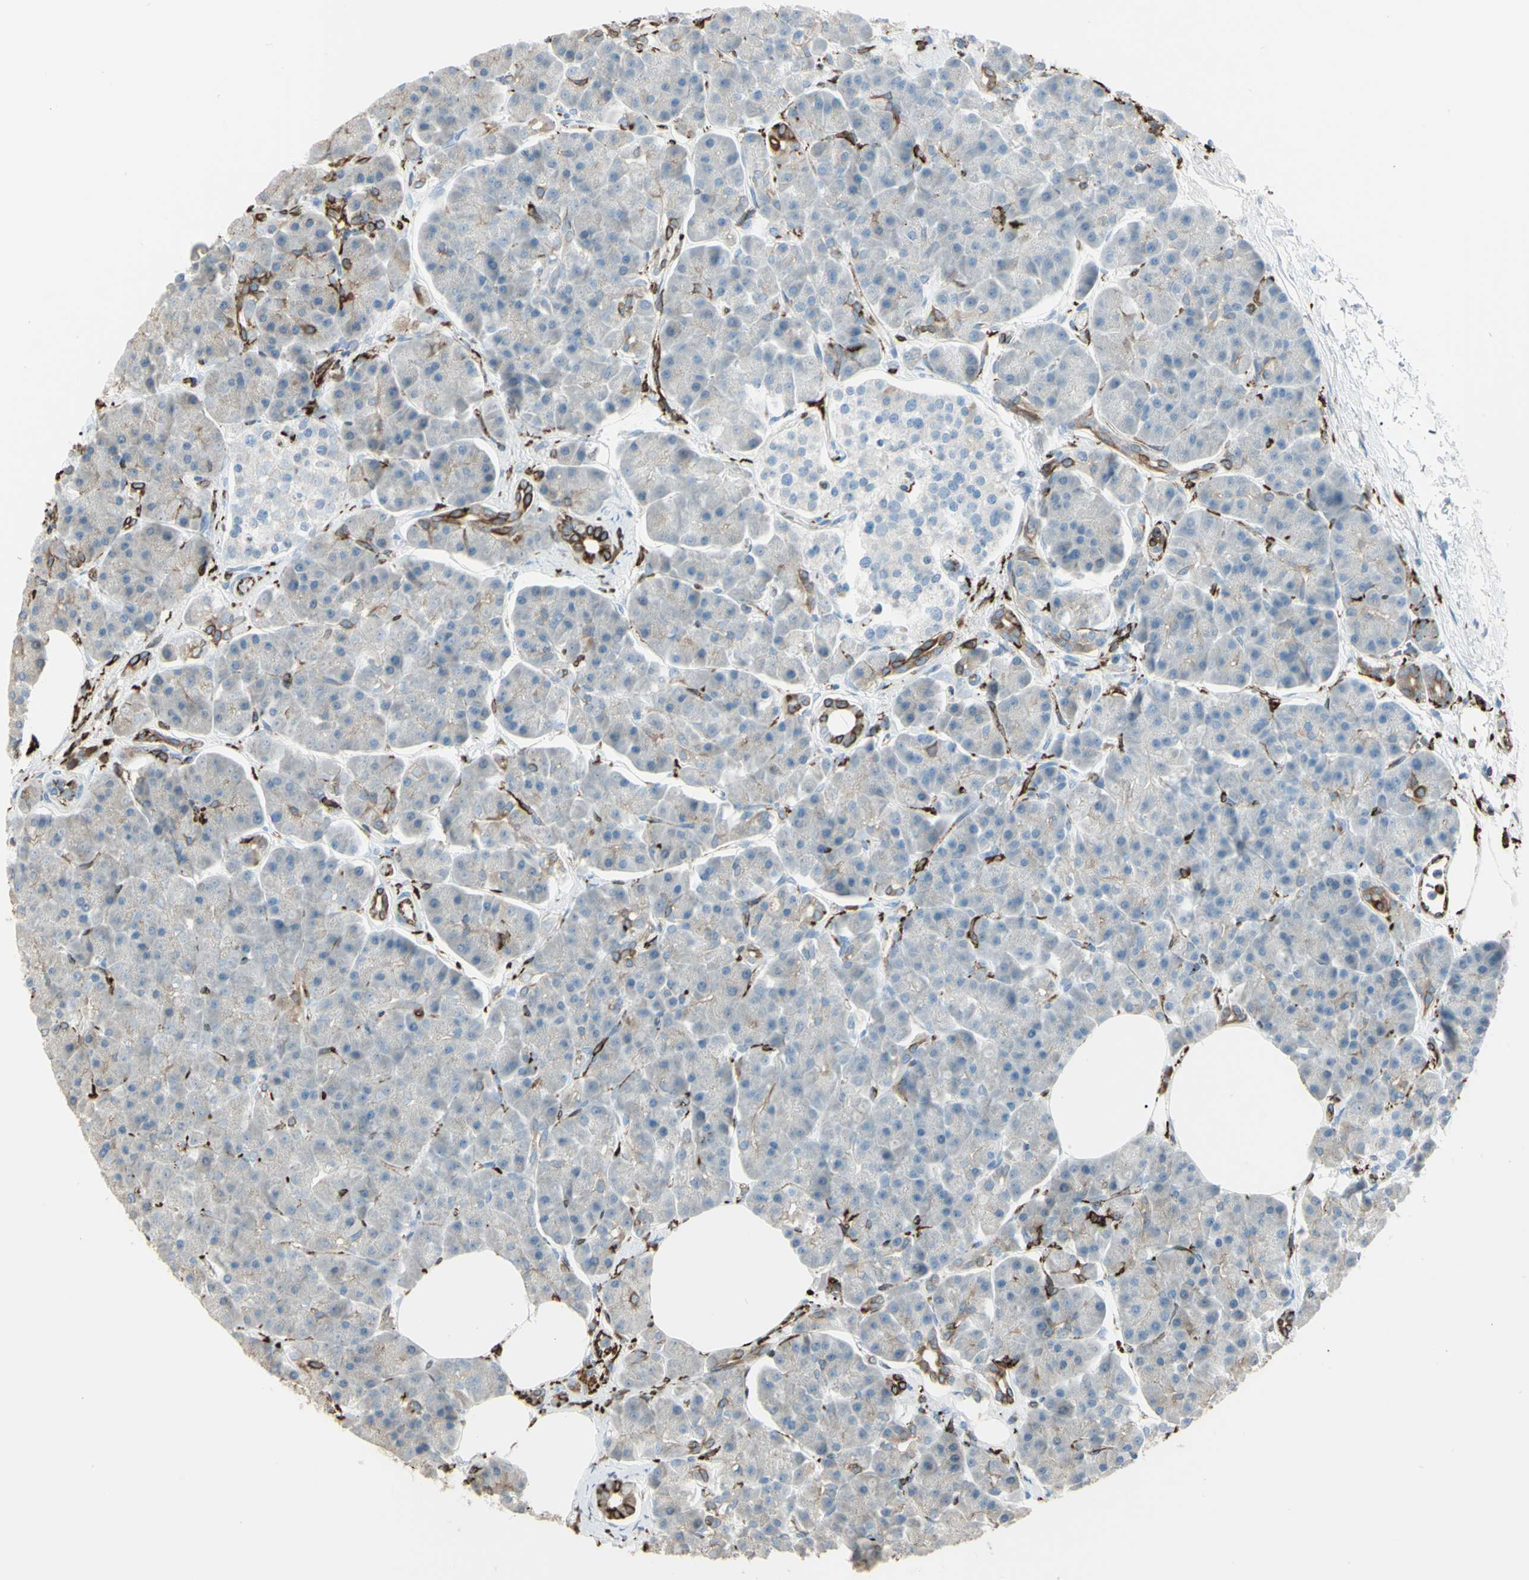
{"staining": {"intensity": "moderate", "quantity": "<25%", "location": "cytoplasmic/membranous"}, "tissue": "pancreas", "cell_type": "Exocrine glandular cells", "image_type": "normal", "snomed": [{"axis": "morphology", "description": "Normal tissue, NOS"}, {"axis": "topography", "description": "Pancreas"}], "caption": "The image exhibits a brown stain indicating the presence of a protein in the cytoplasmic/membranous of exocrine glandular cells in pancreas.", "gene": "CD74", "patient": {"sex": "female", "age": 70}}